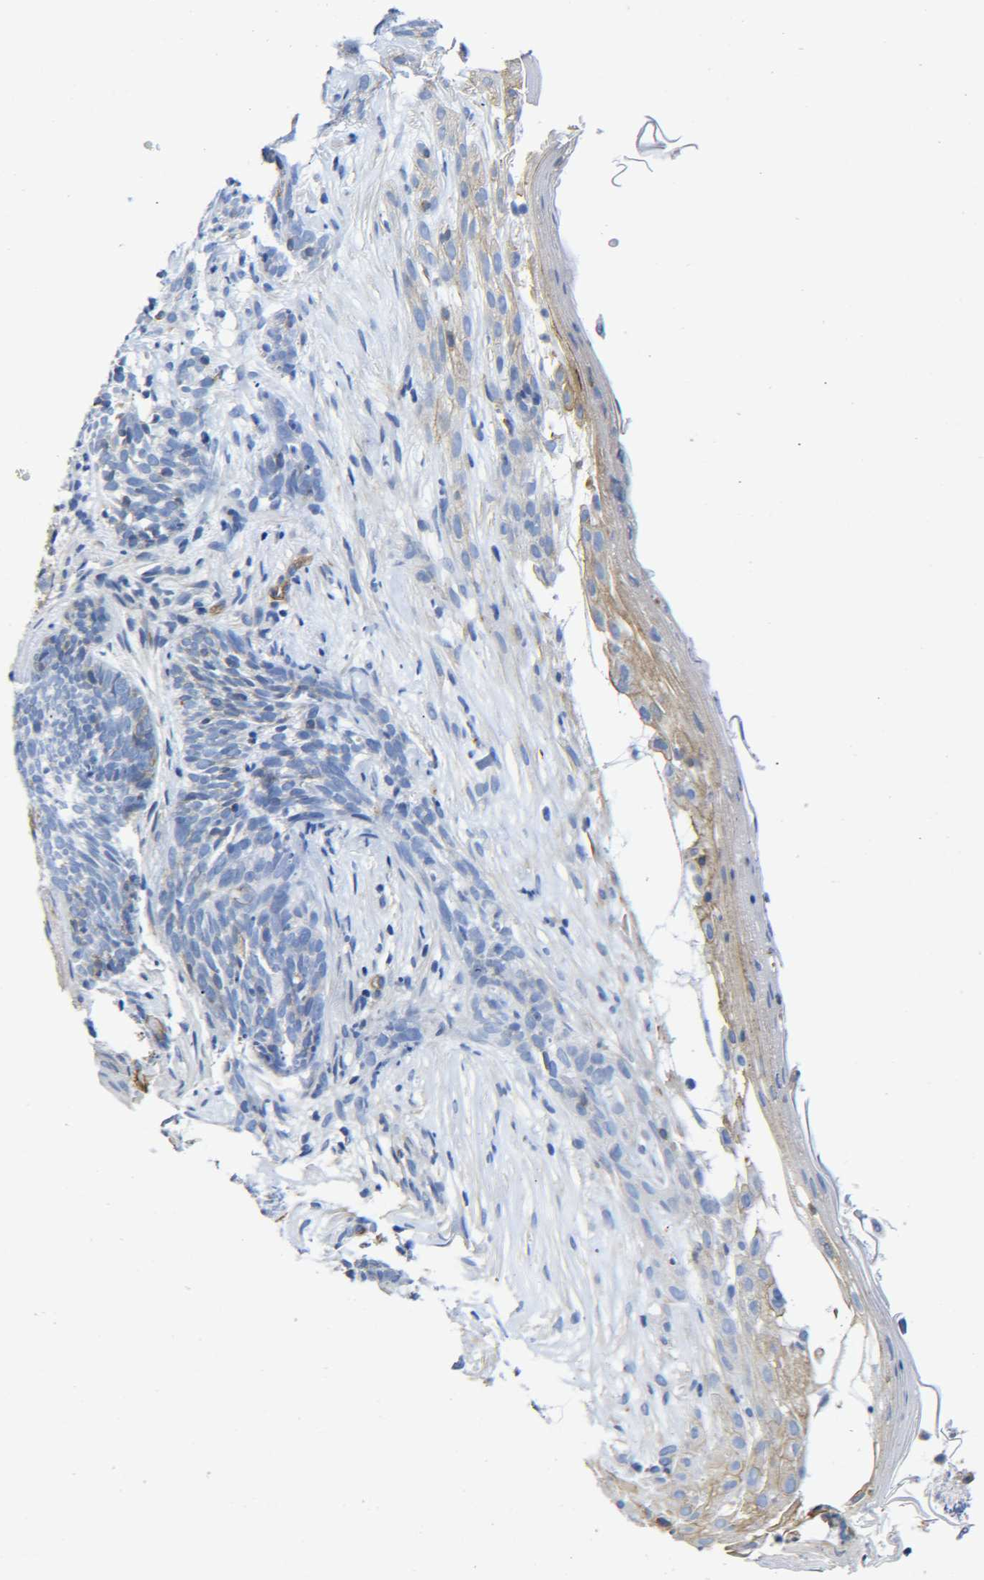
{"staining": {"intensity": "weak", "quantity": "<25%", "location": "cytoplasmic/membranous"}, "tissue": "skin cancer", "cell_type": "Tumor cells", "image_type": "cancer", "snomed": [{"axis": "morphology", "description": "Basal cell carcinoma"}, {"axis": "topography", "description": "Skin"}], "caption": "Immunohistochemistry of basal cell carcinoma (skin) reveals no staining in tumor cells.", "gene": "SPTBN1", "patient": {"sex": "female", "age": 70}}